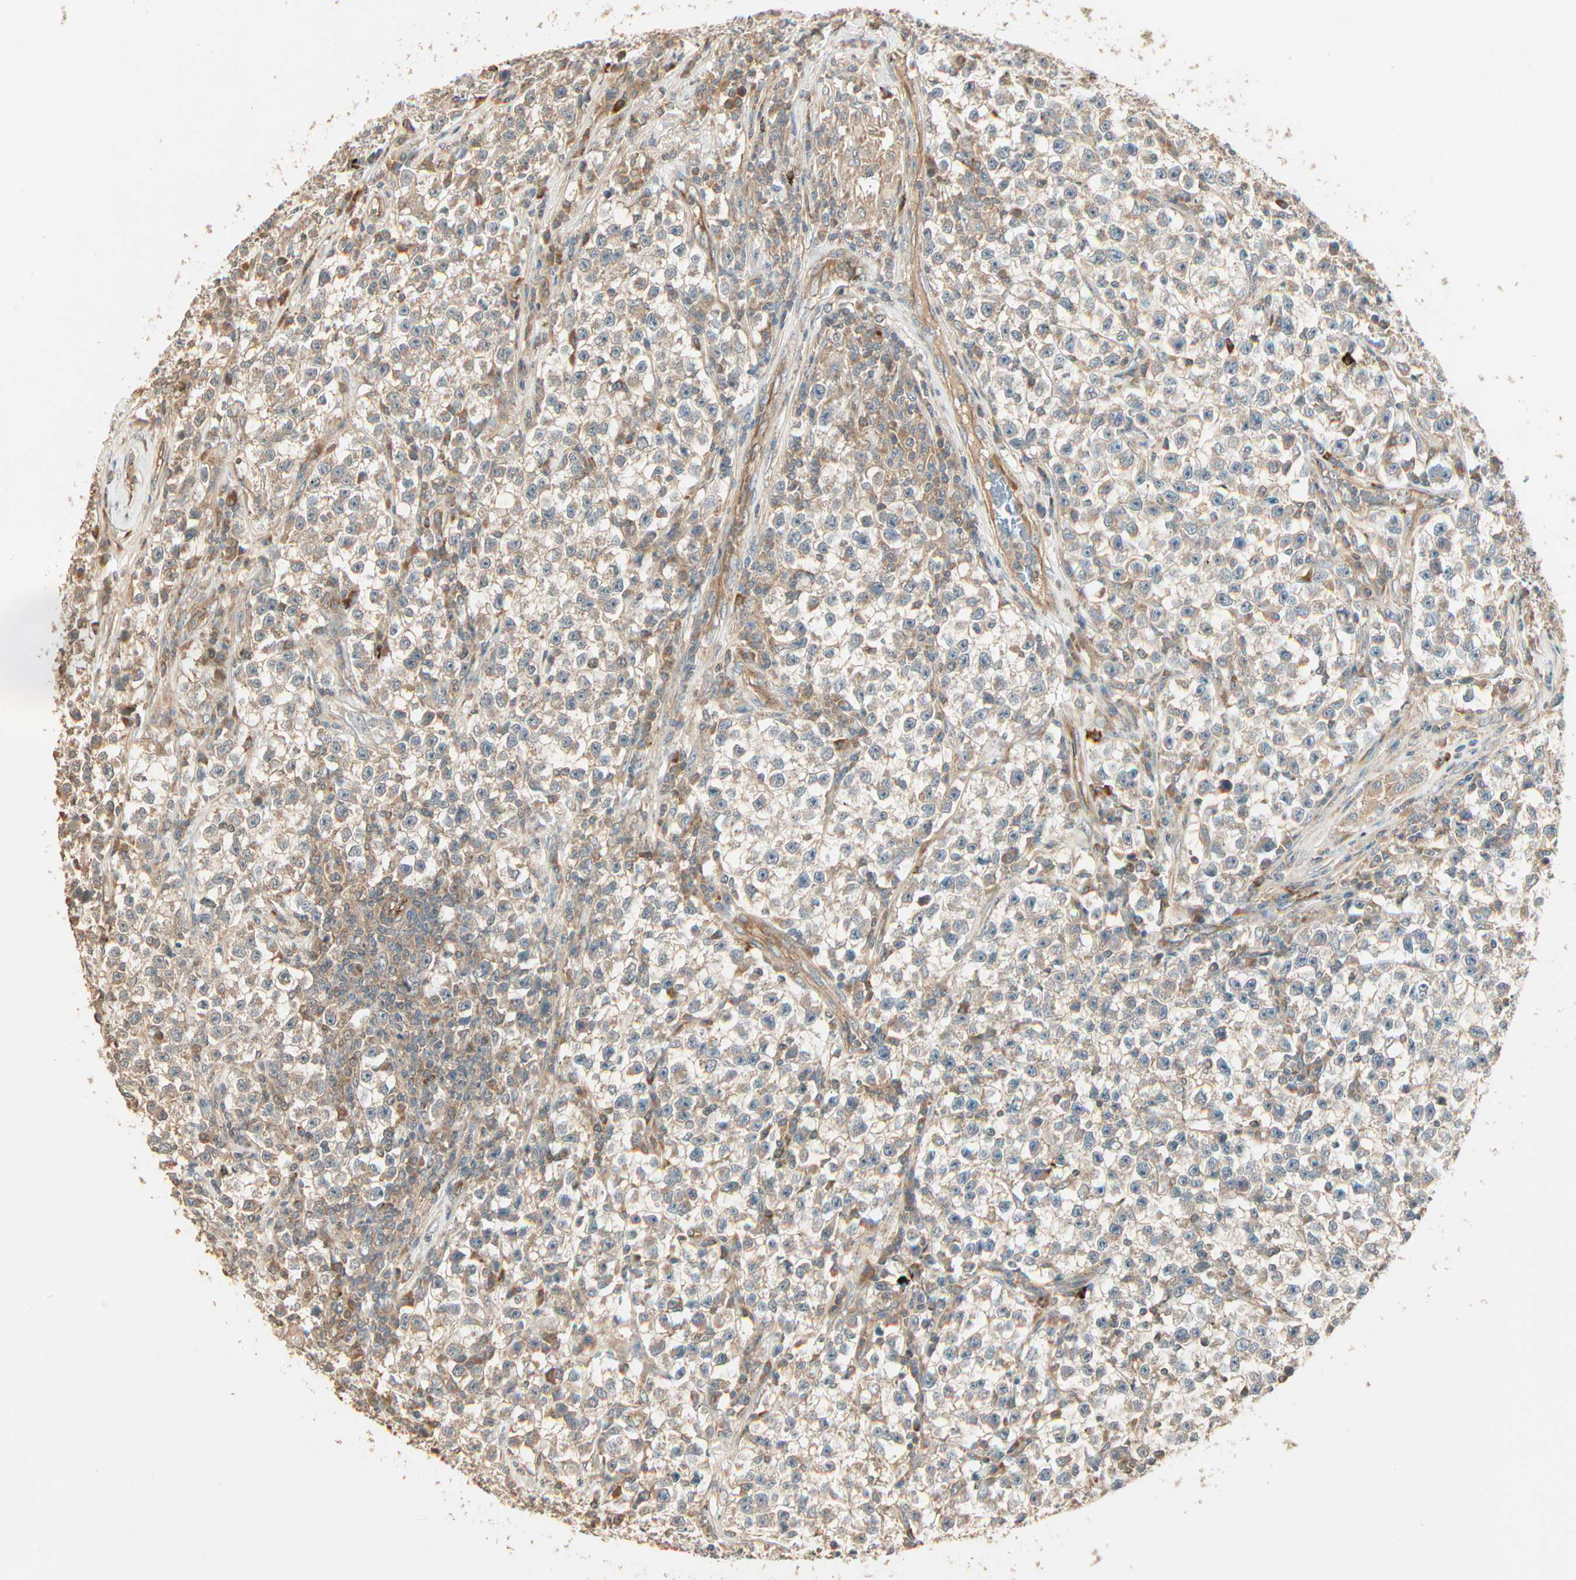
{"staining": {"intensity": "weak", "quantity": "<25%", "location": "cytoplasmic/membranous"}, "tissue": "testis cancer", "cell_type": "Tumor cells", "image_type": "cancer", "snomed": [{"axis": "morphology", "description": "Seminoma, NOS"}, {"axis": "topography", "description": "Testis"}], "caption": "There is no significant expression in tumor cells of testis cancer.", "gene": "GALK1", "patient": {"sex": "male", "age": 22}}